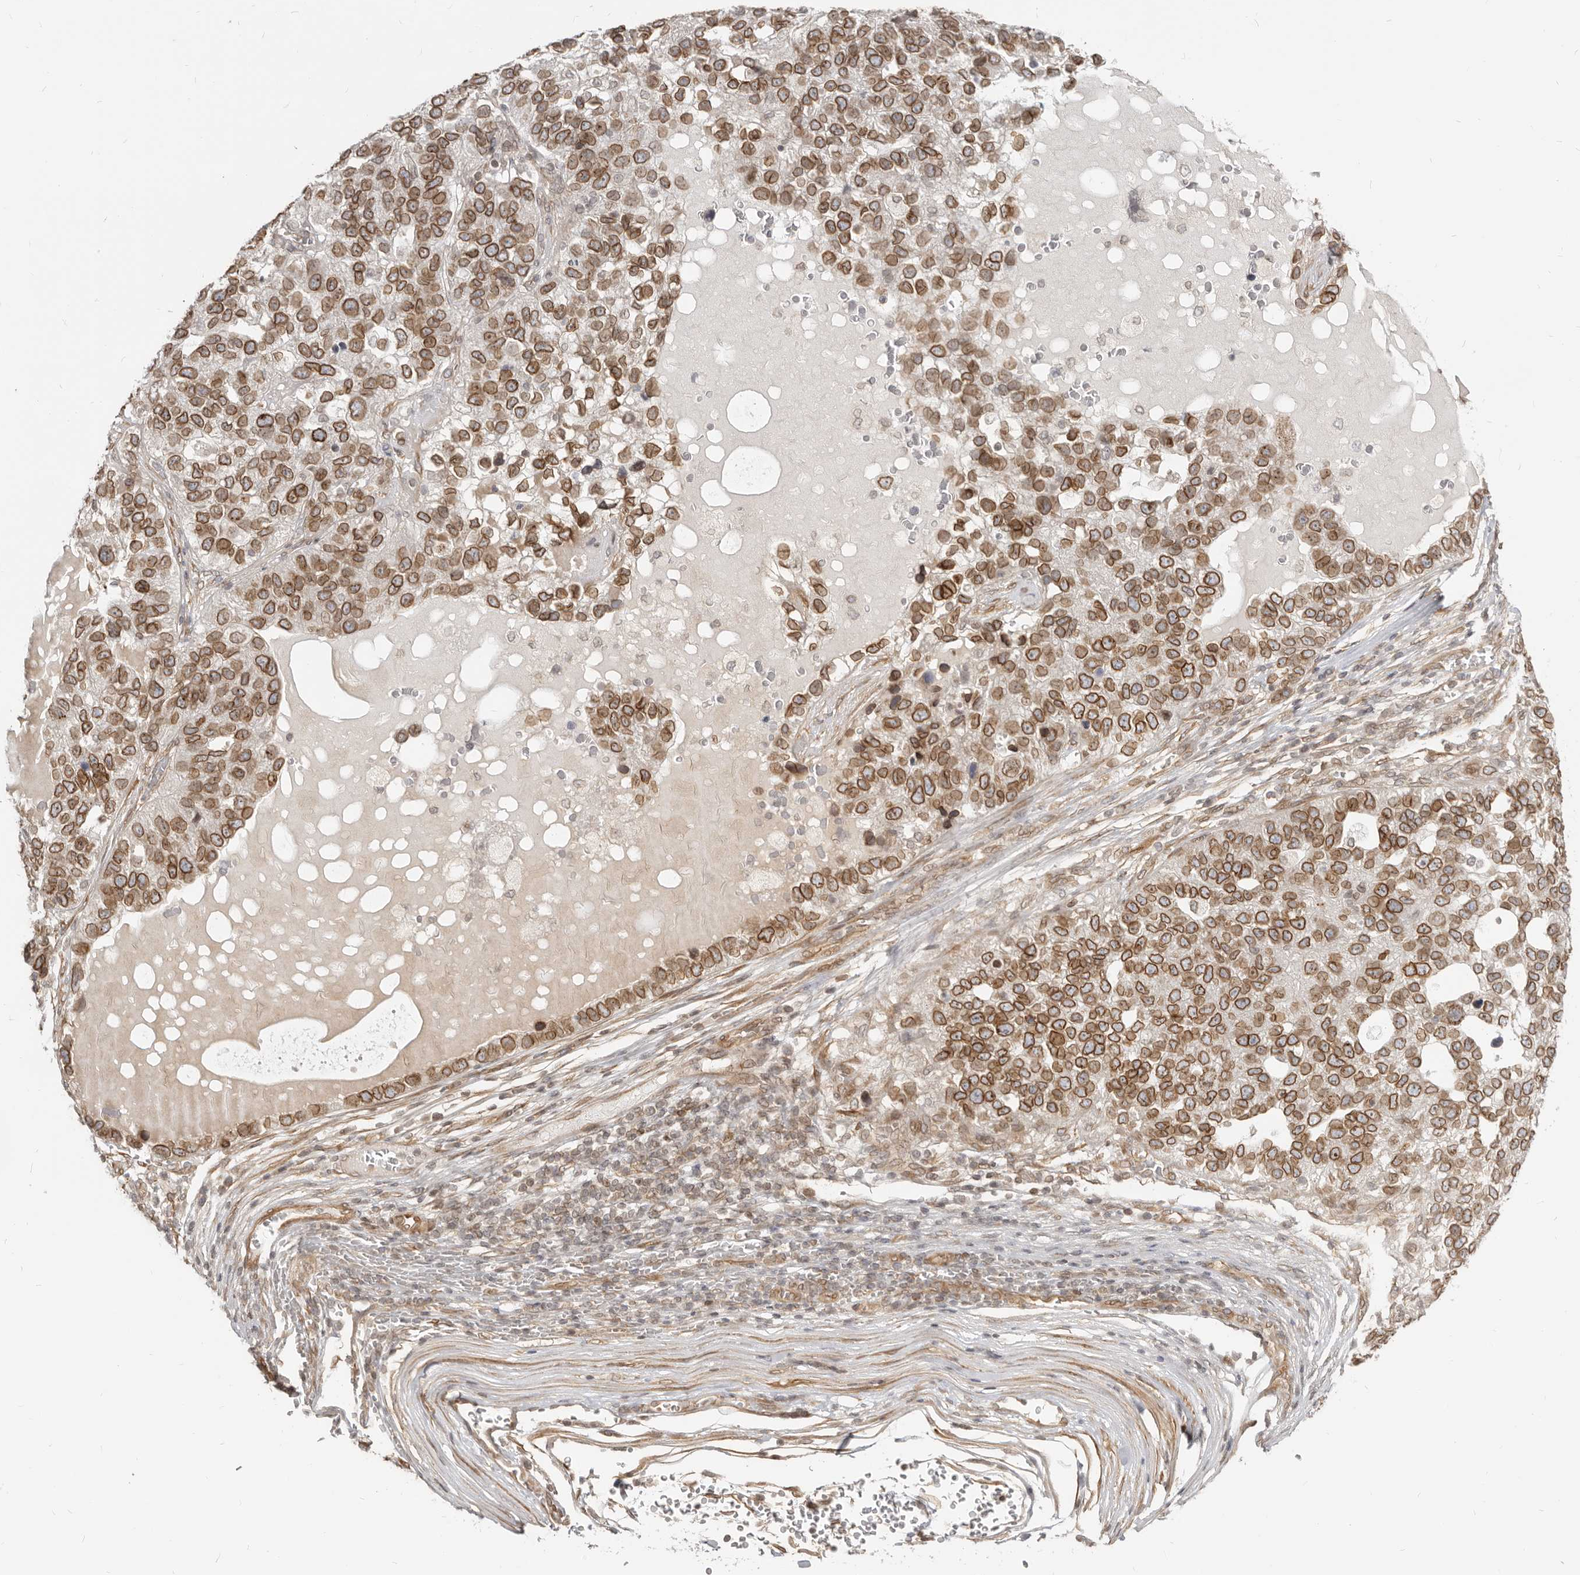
{"staining": {"intensity": "strong", "quantity": "25%-75%", "location": "cytoplasmic/membranous,nuclear"}, "tissue": "pancreatic cancer", "cell_type": "Tumor cells", "image_type": "cancer", "snomed": [{"axis": "morphology", "description": "Adenocarcinoma, NOS"}, {"axis": "topography", "description": "Pancreas"}], "caption": "High-magnification brightfield microscopy of pancreatic cancer stained with DAB (brown) and counterstained with hematoxylin (blue). tumor cells exhibit strong cytoplasmic/membranous and nuclear staining is appreciated in approximately25%-75% of cells. (brown staining indicates protein expression, while blue staining denotes nuclei).", "gene": "NUP153", "patient": {"sex": "female", "age": 61}}